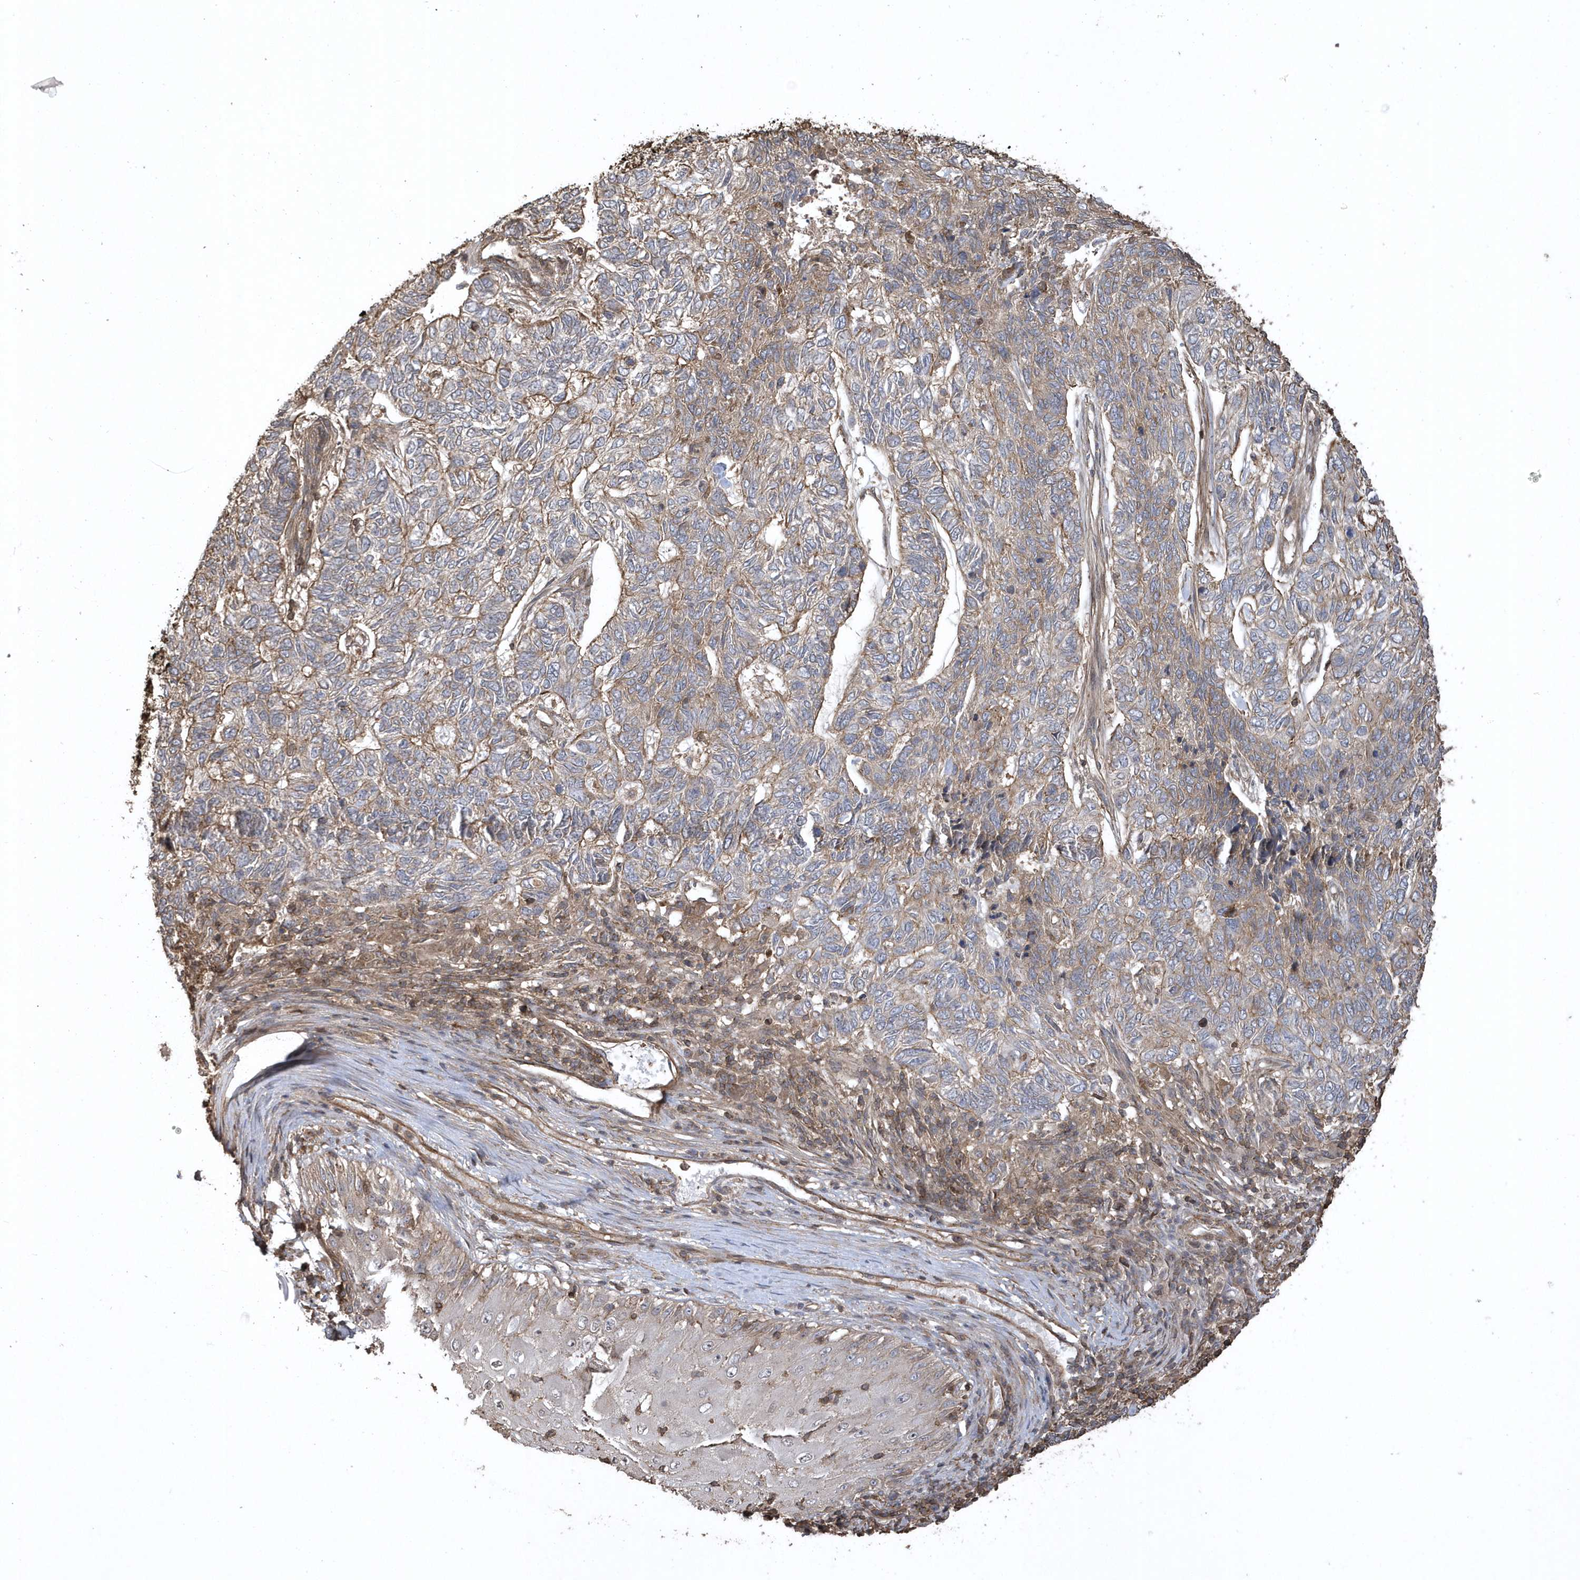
{"staining": {"intensity": "weak", "quantity": ">75%", "location": "cytoplasmic/membranous"}, "tissue": "skin cancer", "cell_type": "Tumor cells", "image_type": "cancer", "snomed": [{"axis": "morphology", "description": "Basal cell carcinoma"}, {"axis": "topography", "description": "Skin"}], "caption": "A photomicrograph of human basal cell carcinoma (skin) stained for a protein shows weak cytoplasmic/membranous brown staining in tumor cells.", "gene": "SENP8", "patient": {"sex": "female", "age": 65}}